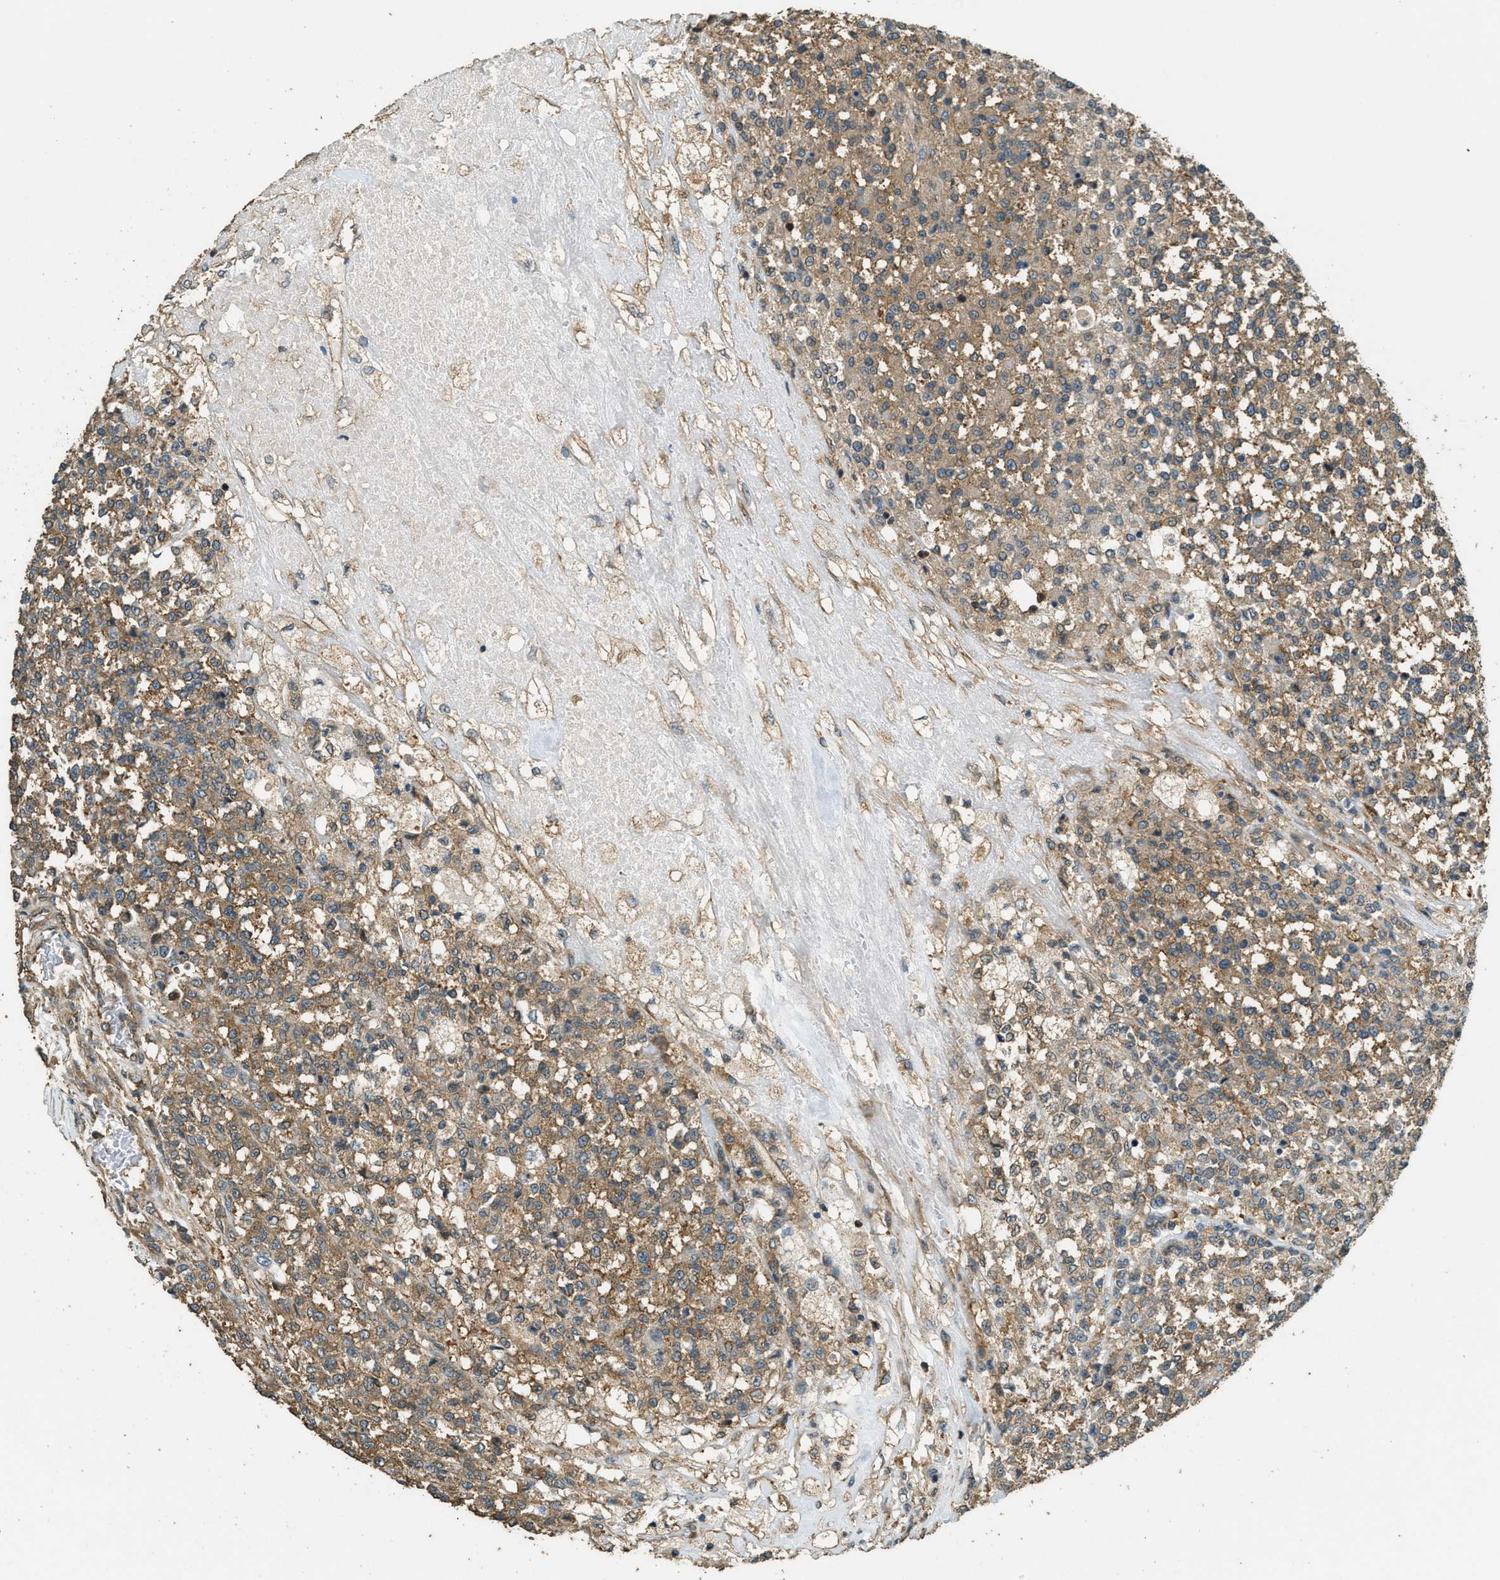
{"staining": {"intensity": "moderate", "quantity": ">75%", "location": "cytoplasmic/membranous"}, "tissue": "testis cancer", "cell_type": "Tumor cells", "image_type": "cancer", "snomed": [{"axis": "morphology", "description": "Seminoma, NOS"}, {"axis": "topography", "description": "Testis"}], "caption": "IHC of testis seminoma demonstrates medium levels of moderate cytoplasmic/membranous expression in approximately >75% of tumor cells. The staining was performed using DAB (3,3'-diaminobenzidine) to visualize the protein expression in brown, while the nuclei were stained in blue with hematoxylin (Magnification: 20x).", "gene": "MARS1", "patient": {"sex": "male", "age": 59}}